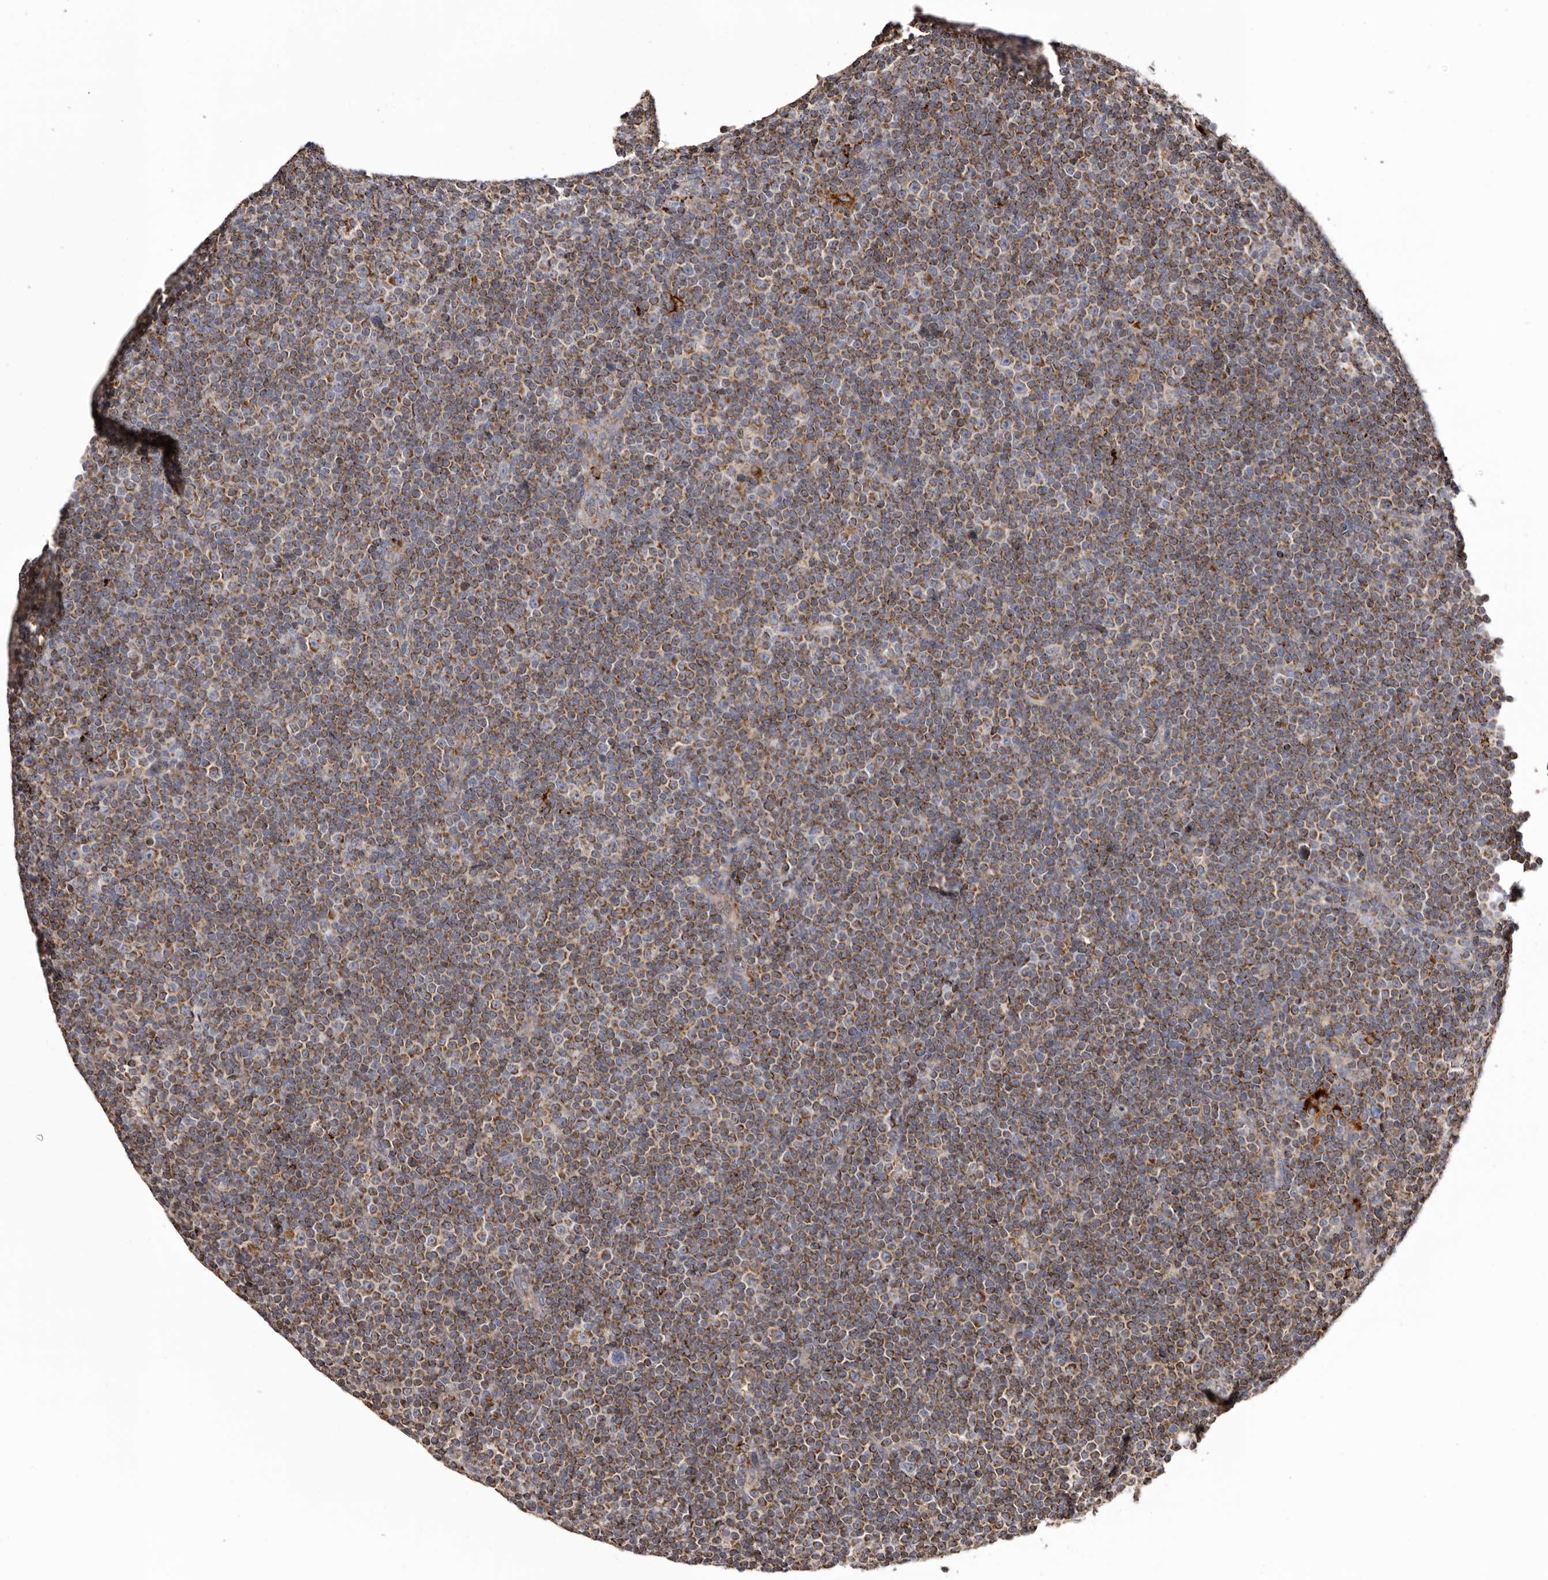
{"staining": {"intensity": "moderate", "quantity": ">75%", "location": "cytoplasmic/membranous"}, "tissue": "lymphoma", "cell_type": "Tumor cells", "image_type": "cancer", "snomed": [{"axis": "morphology", "description": "Malignant lymphoma, non-Hodgkin's type, Low grade"}, {"axis": "topography", "description": "Lymph node"}], "caption": "Immunohistochemistry (IHC) (DAB (3,3'-diaminobenzidine)) staining of low-grade malignant lymphoma, non-Hodgkin's type displays moderate cytoplasmic/membranous protein positivity in approximately >75% of tumor cells. The protein of interest is stained brown, and the nuclei are stained in blue (DAB (3,3'-diaminobenzidine) IHC with brightfield microscopy, high magnification).", "gene": "MECR", "patient": {"sex": "female", "age": 67}}